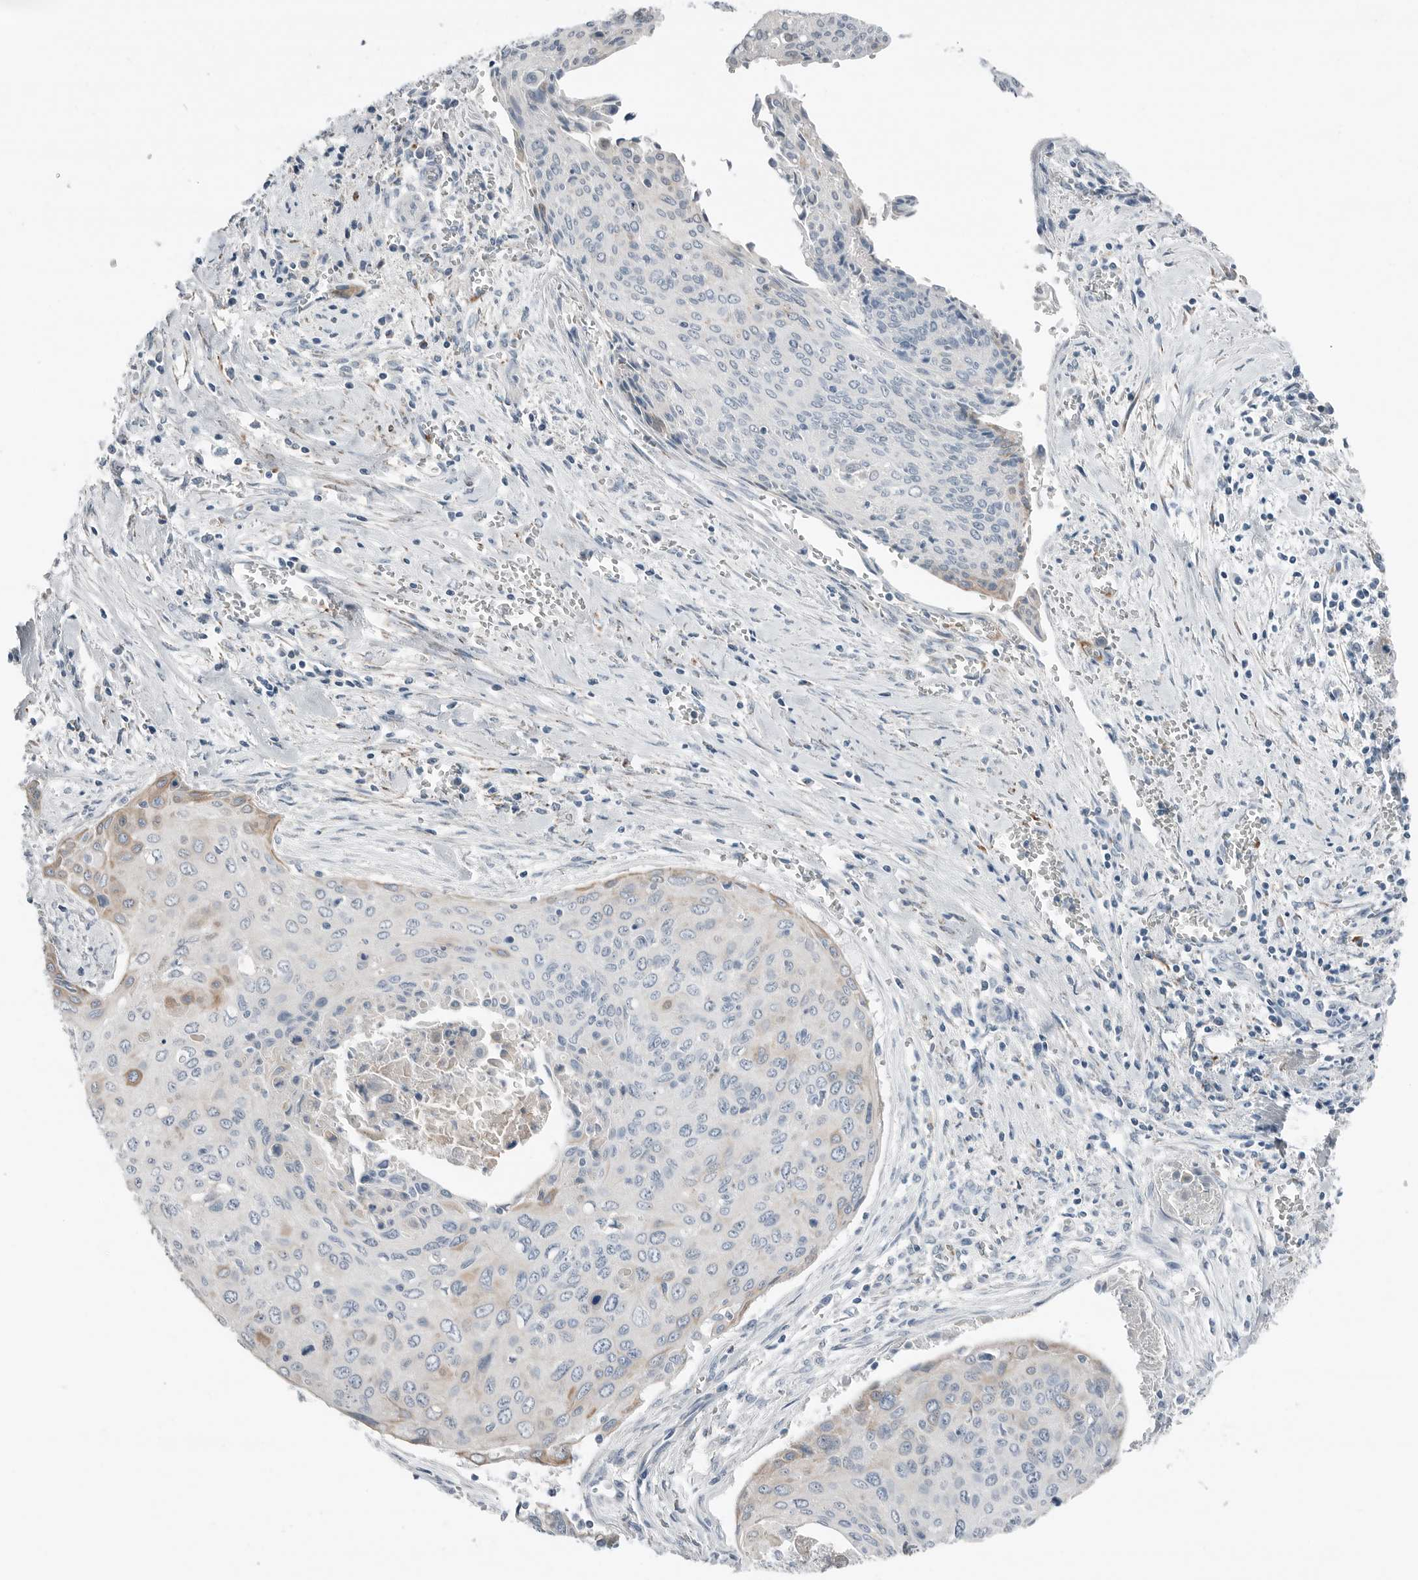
{"staining": {"intensity": "weak", "quantity": "<25%", "location": "cytoplasmic/membranous"}, "tissue": "cervical cancer", "cell_type": "Tumor cells", "image_type": "cancer", "snomed": [{"axis": "morphology", "description": "Squamous cell carcinoma, NOS"}, {"axis": "topography", "description": "Cervix"}], "caption": "The histopathology image shows no significant positivity in tumor cells of squamous cell carcinoma (cervical). (DAB immunohistochemistry (IHC) visualized using brightfield microscopy, high magnification).", "gene": "SERPINB7", "patient": {"sex": "female", "age": 55}}